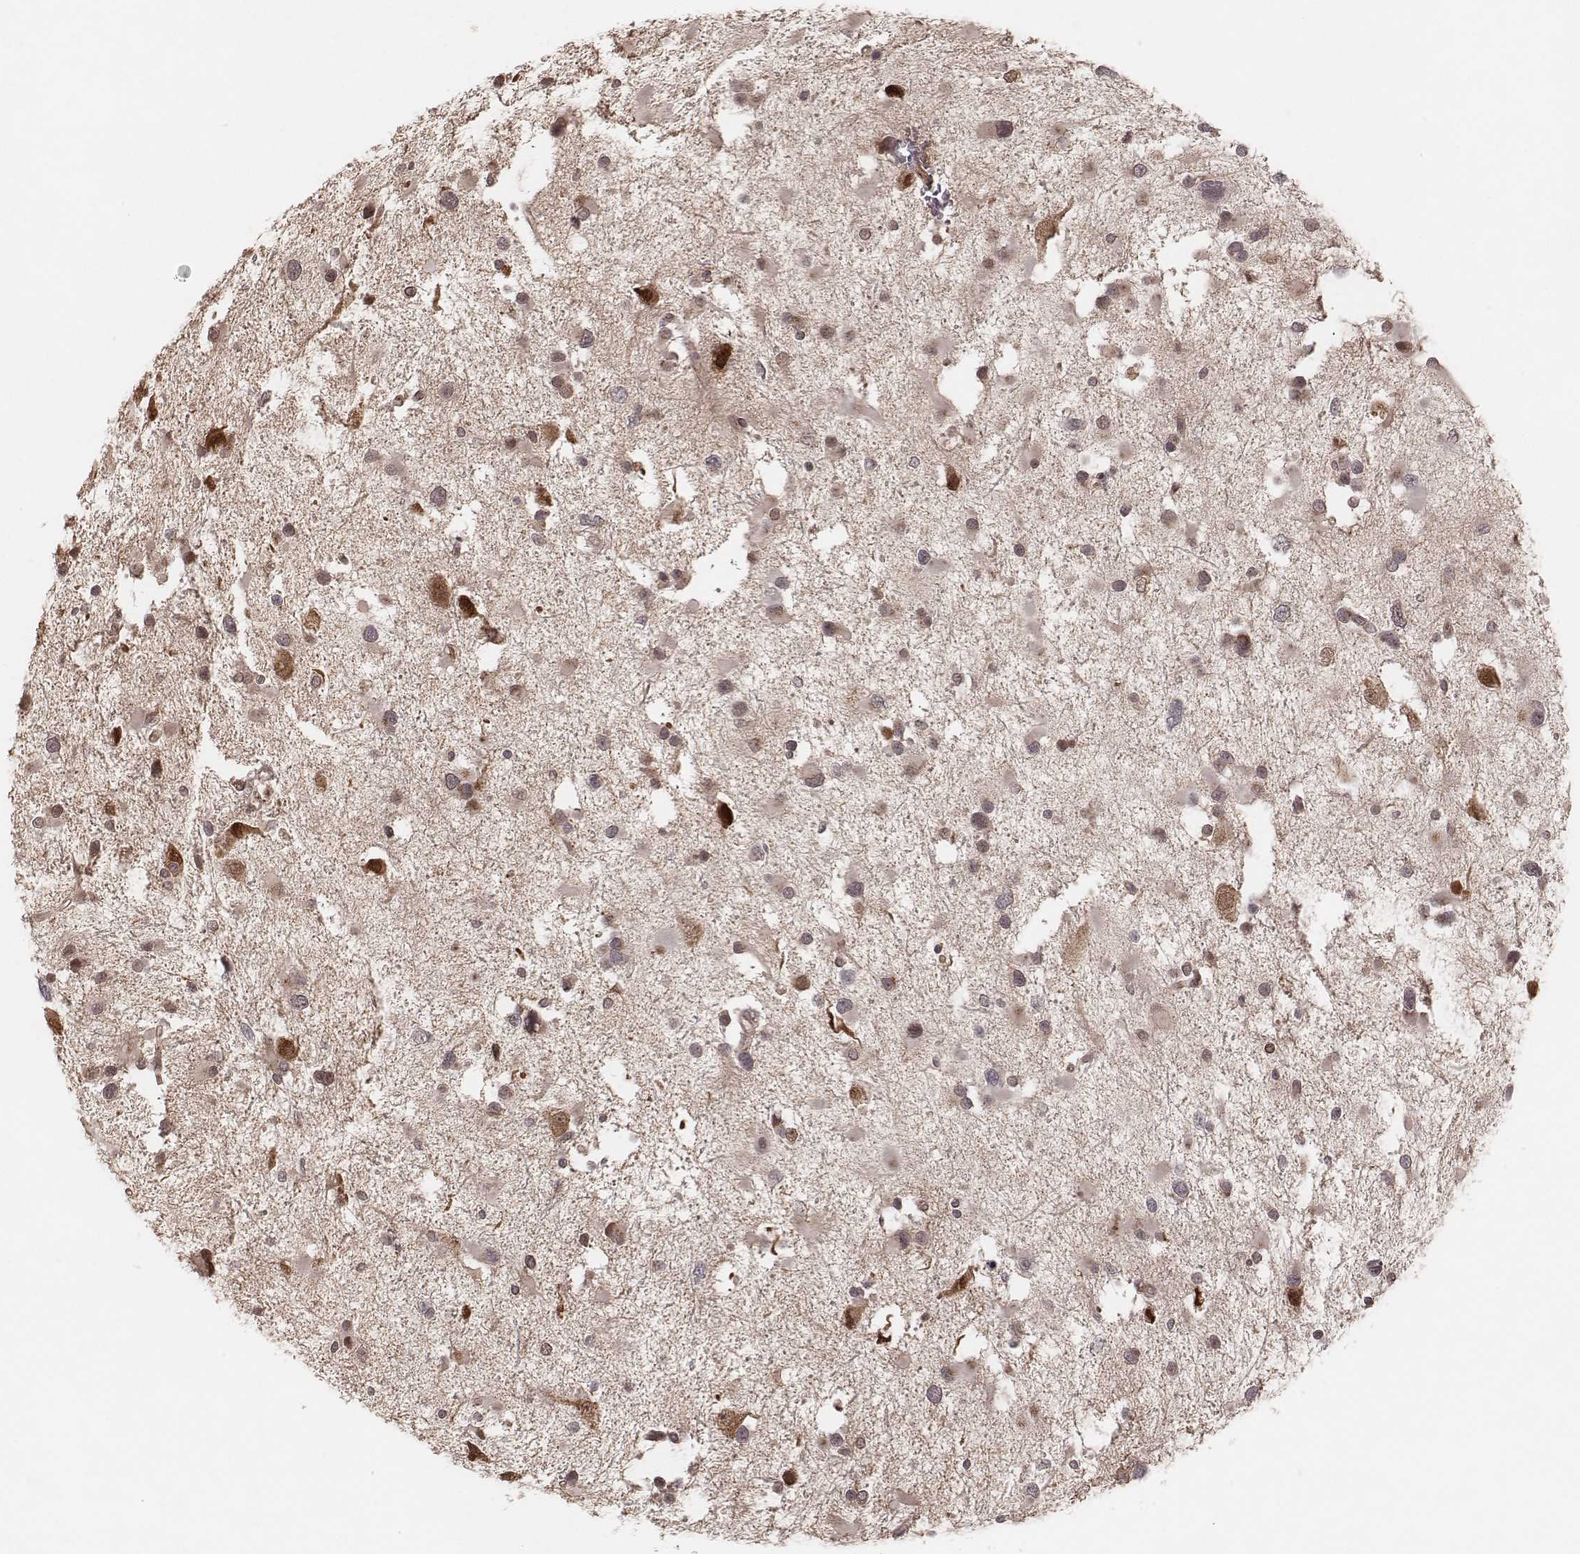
{"staining": {"intensity": "negative", "quantity": "none", "location": "none"}, "tissue": "glioma", "cell_type": "Tumor cells", "image_type": "cancer", "snomed": [{"axis": "morphology", "description": "Glioma, malignant, Low grade"}, {"axis": "topography", "description": "Brain"}], "caption": "This is an IHC photomicrograph of human malignant glioma (low-grade). There is no positivity in tumor cells.", "gene": "MYO19", "patient": {"sex": "female", "age": 32}}